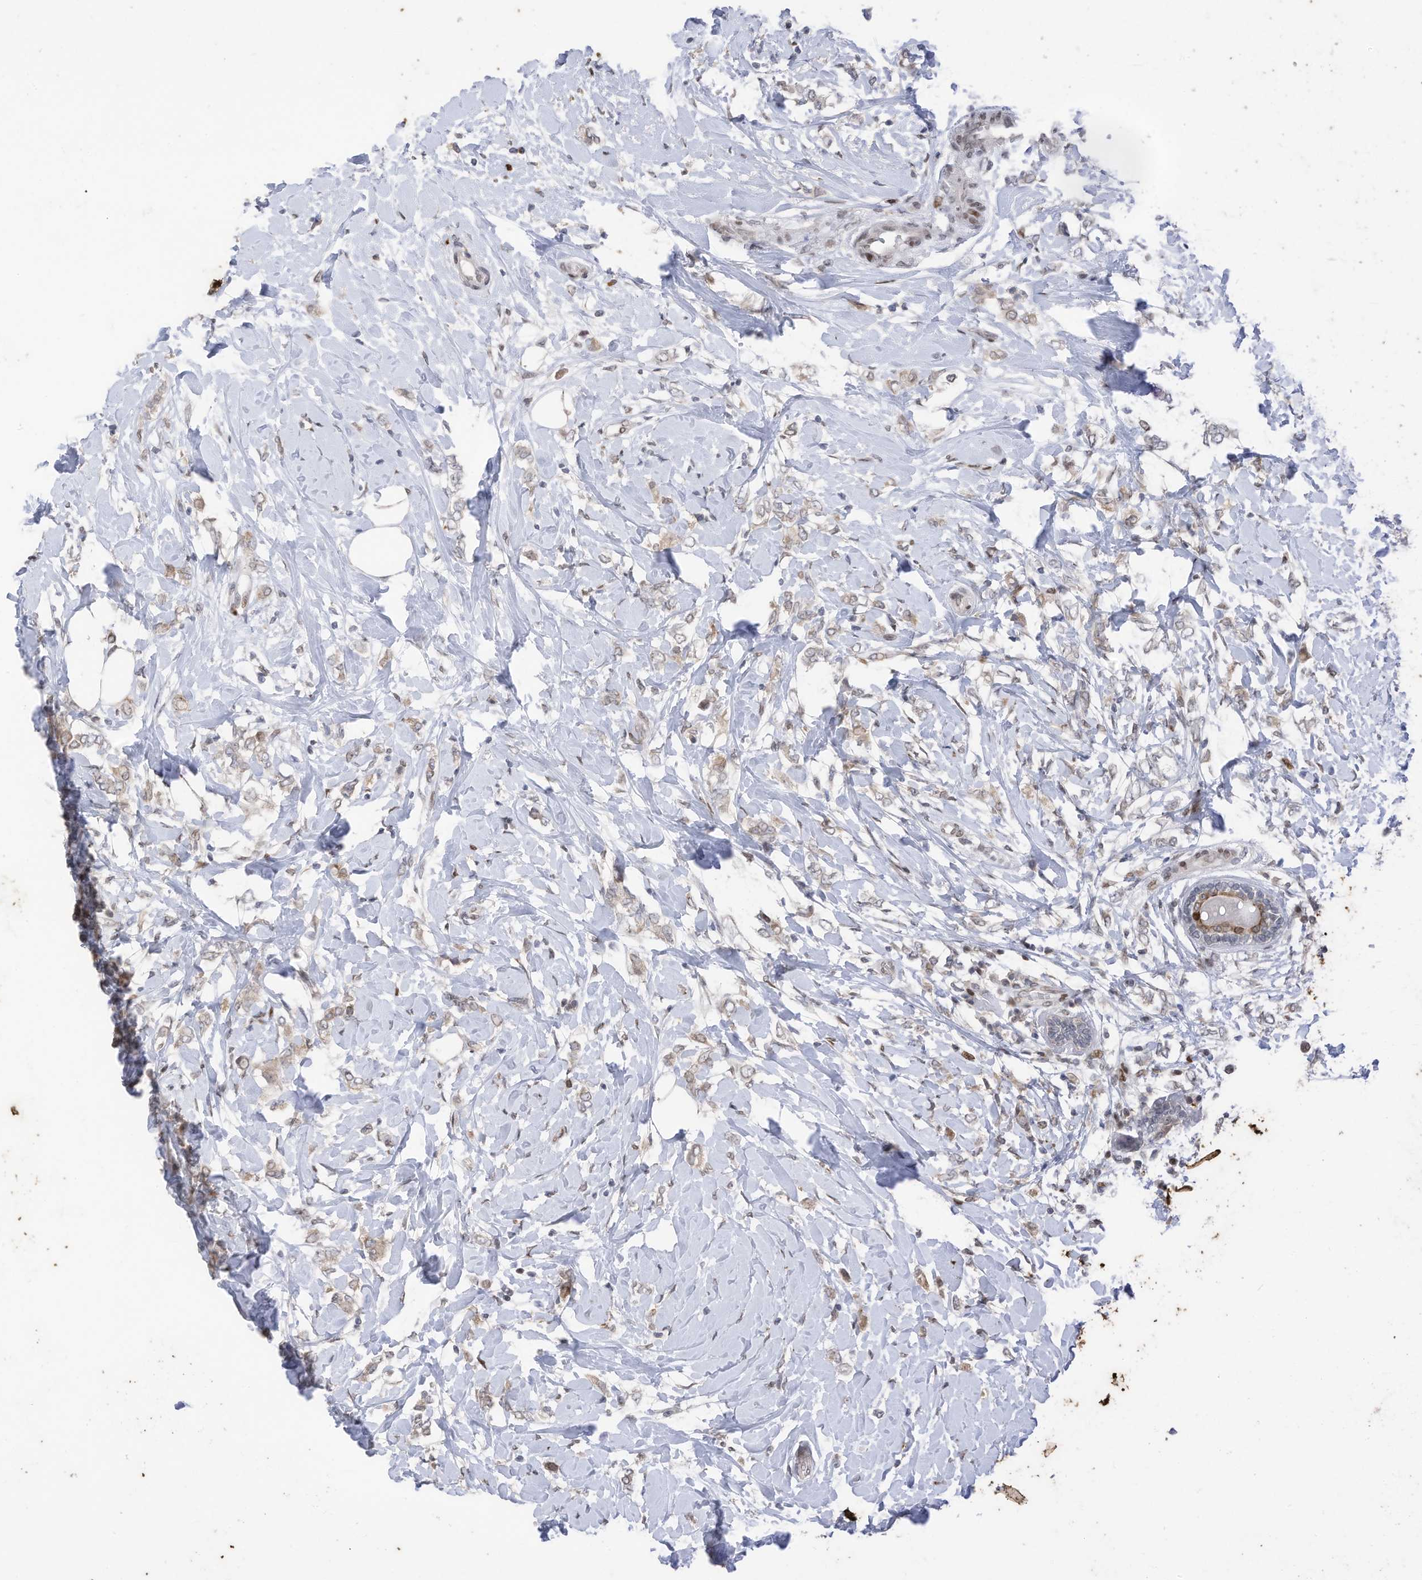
{"staining": {"intensity": "negative", "quantity": "none", "location": "none"}, "tissue": "breast cancer", "cell_type": "Tumor cells", "image_type": "cancer", "snomed": [{"axis": "morphology", "description": "Normal tissue, NOS"}, {"axis": "morphology", "description": "Lobular carcinoma"}, {"axis": "topography", "description": "Breast"}], "caption": "Tumor cells show no significant protein positivity in lobular carcinoma (breast).", "gene": "RABL3", "patient": {"sex": "female", "age": 47}}